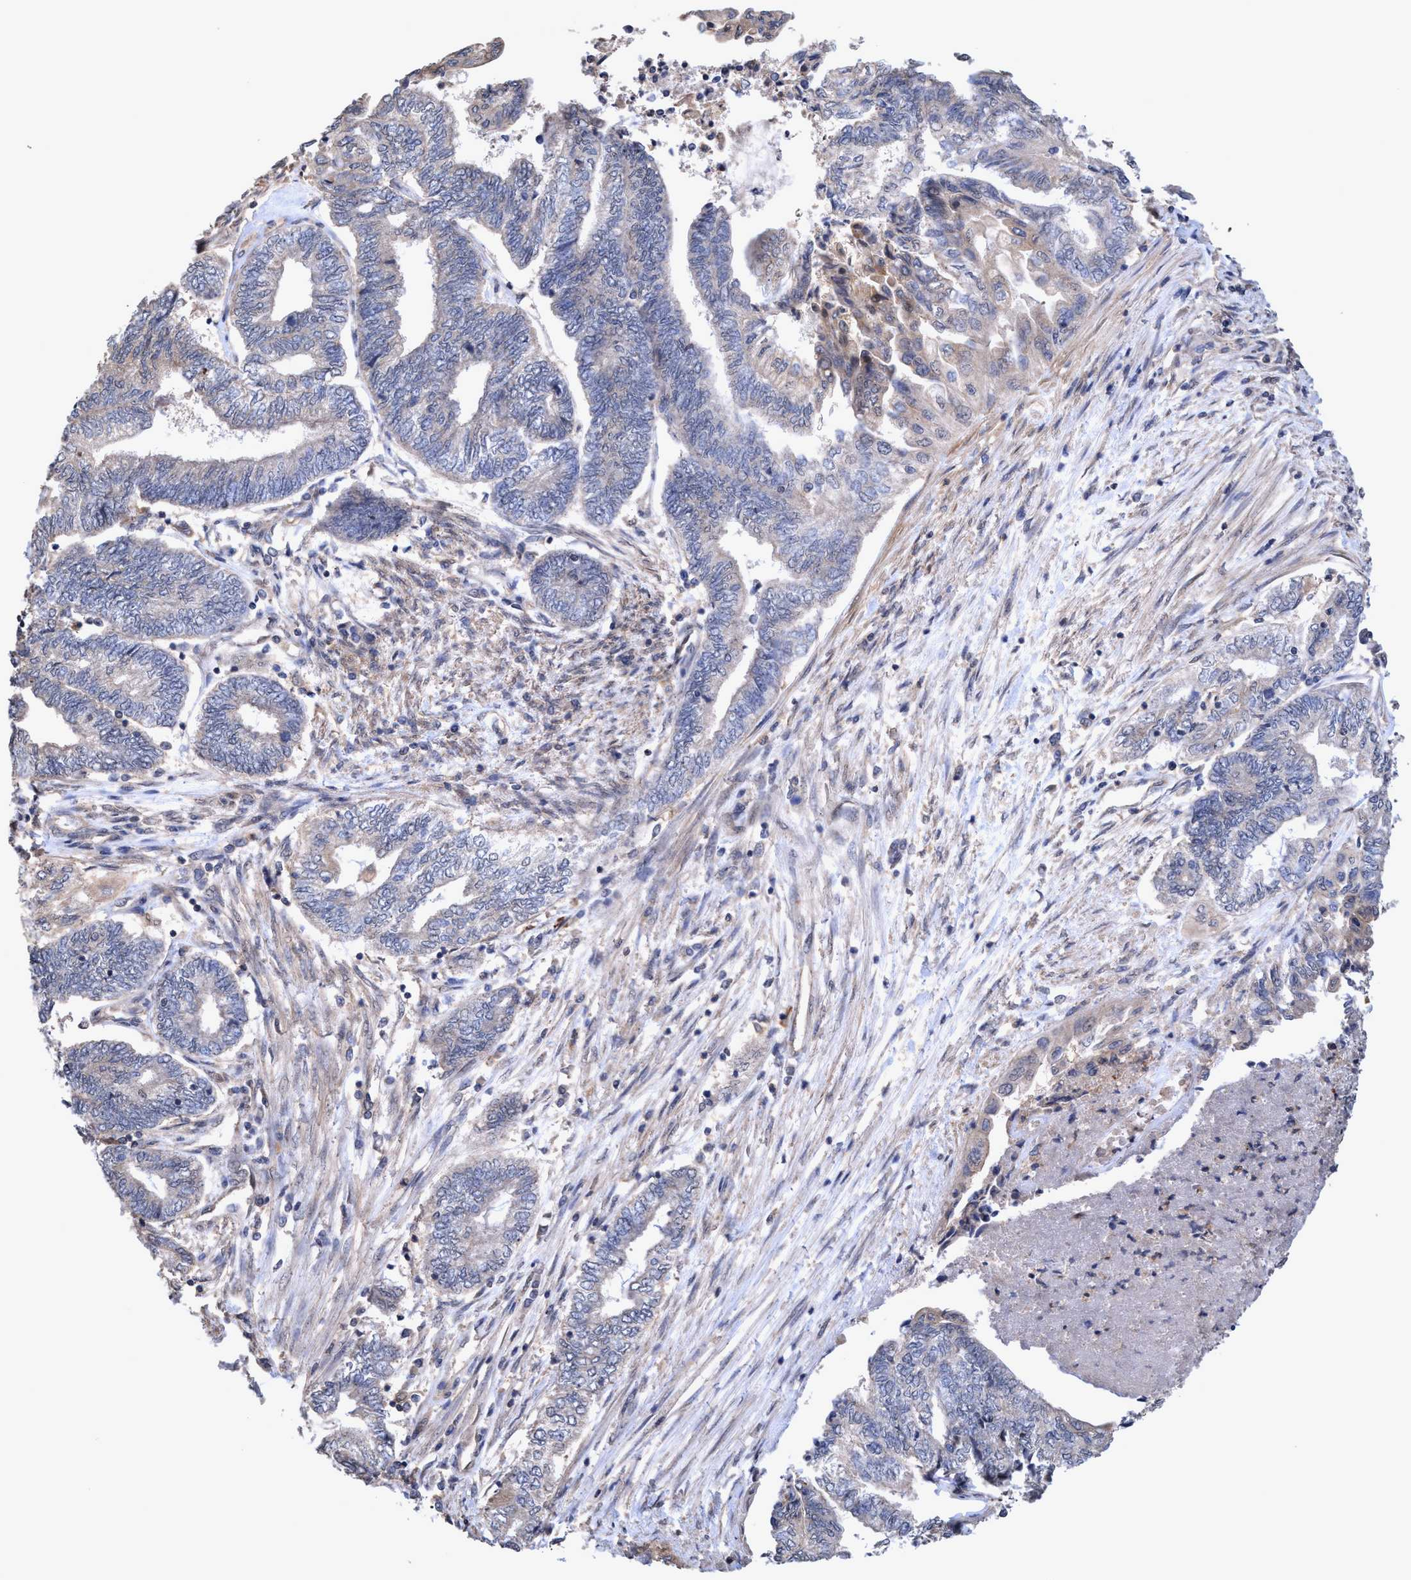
{"staining": {"intensity": "weak", "quantity": "<25%", "location": "cytoplasmic/membranous"}, "tissue": "endometrial cancer", "cell_type": "Tumor cells", "image_type": "cancer", "snomed": [{"axis": "morphology", "description": "Adenocarcinoma, NOS"}, {"axis": "topography", "description": "Uterus"}, {"axis": "topography", "description": "Endometrium"}], "caption": "DAB immunohistochemical staining of human endometrial cancer (adenocarcinoma) reveals no significant staining in tumor cells. Nuclei are stained in blue.", "gene": "ZNF677", "patient": {"sex": "female", "age": 70}}